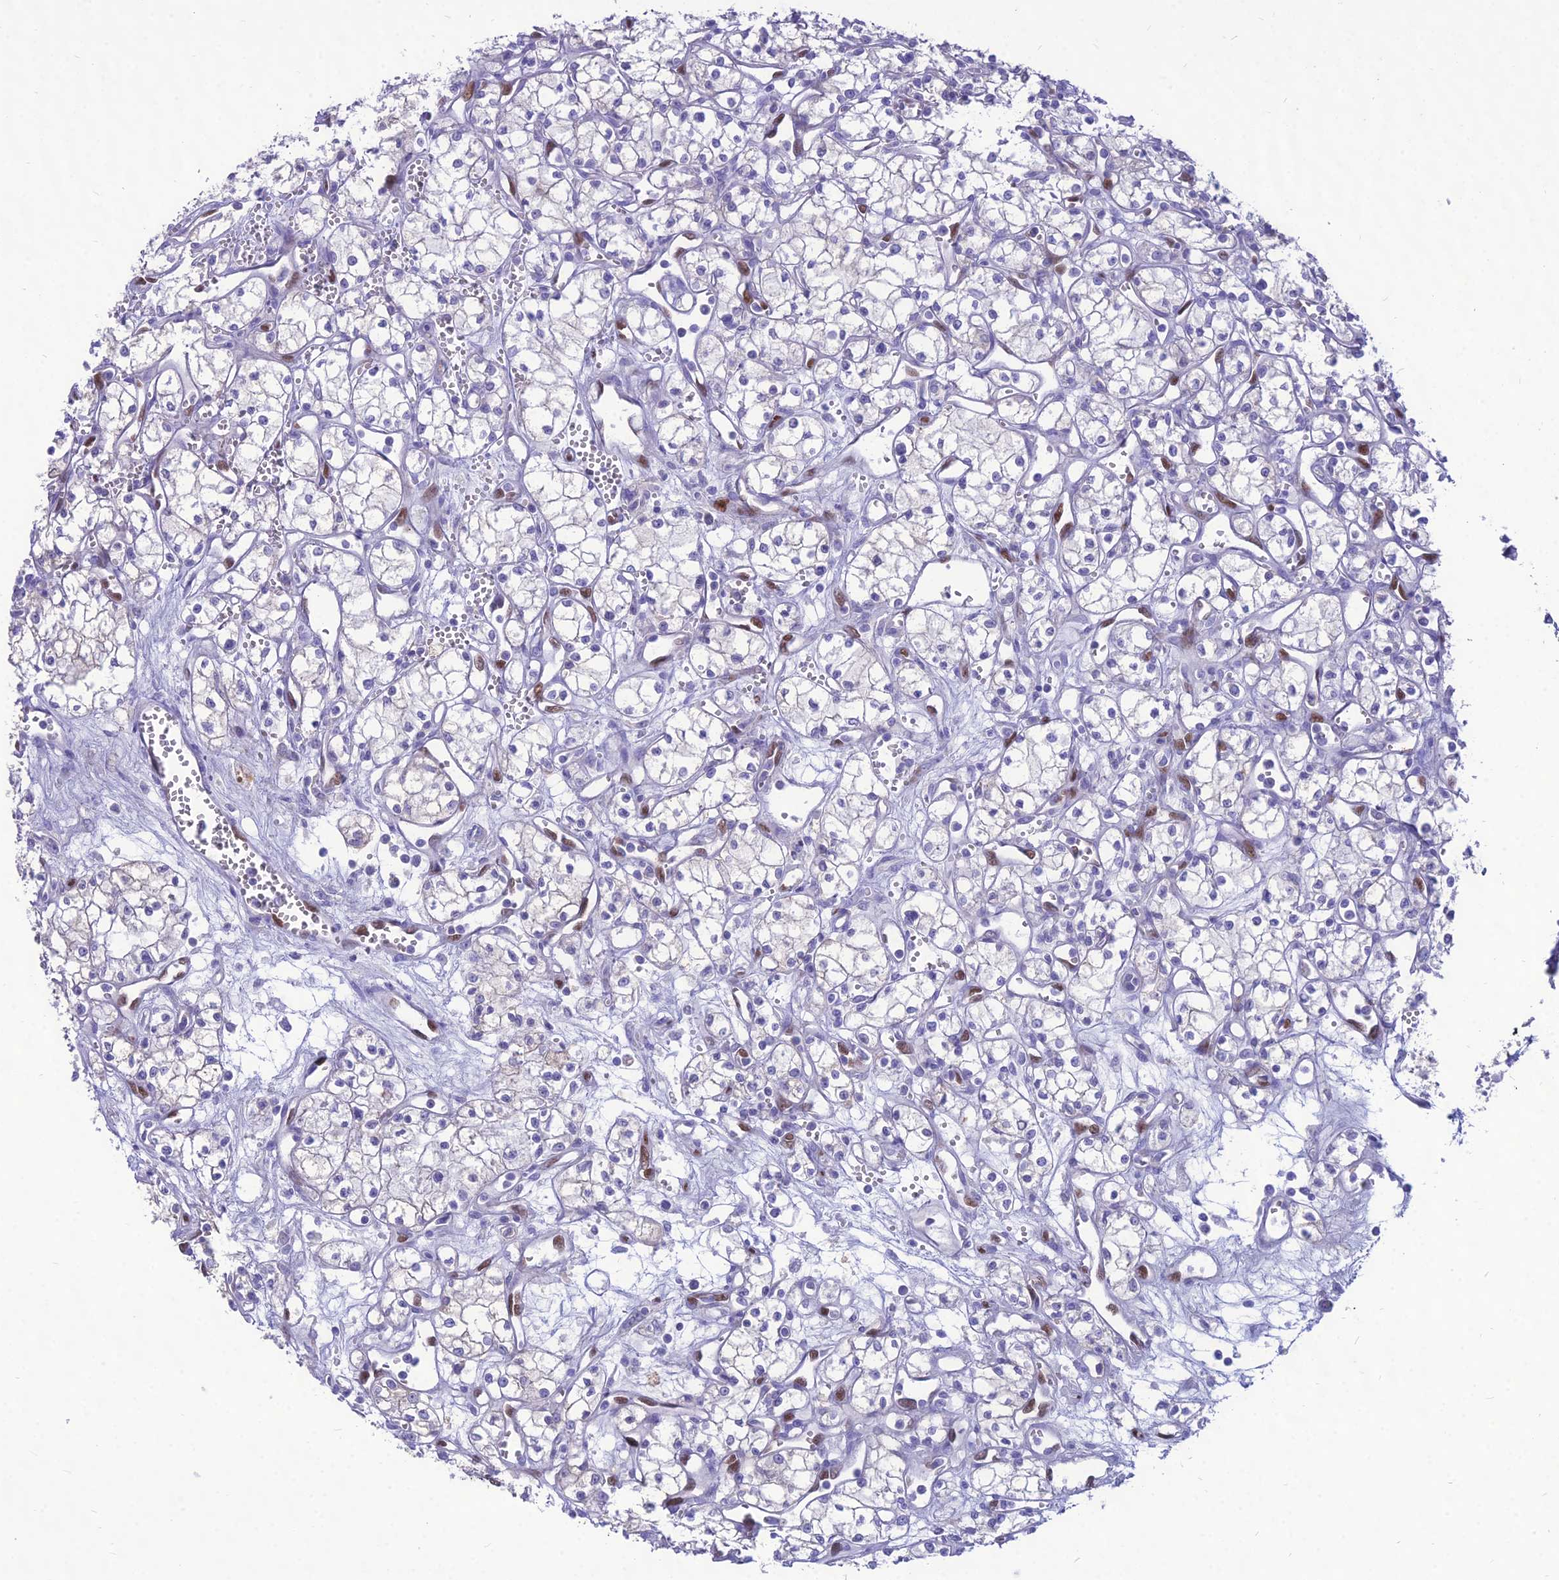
{"staining": {"intensity": "negative", "quantity": "none", "location": "none"}, "tissue": "renal cancer", "cell_type": "Tumor cells", "image_type": "cancer", "snomed": [{"axis": "morphology", "description": "Adenocarcinoma, NOS"}, {"axis": "topography", "description": "Kidney"}], "caption": "This is an IHC histopathology image of renal adenocarcinoma. There is no staining in tumor cells.", "gene": "NOVA2", "patient": {"sex": "male", "age": 59}}